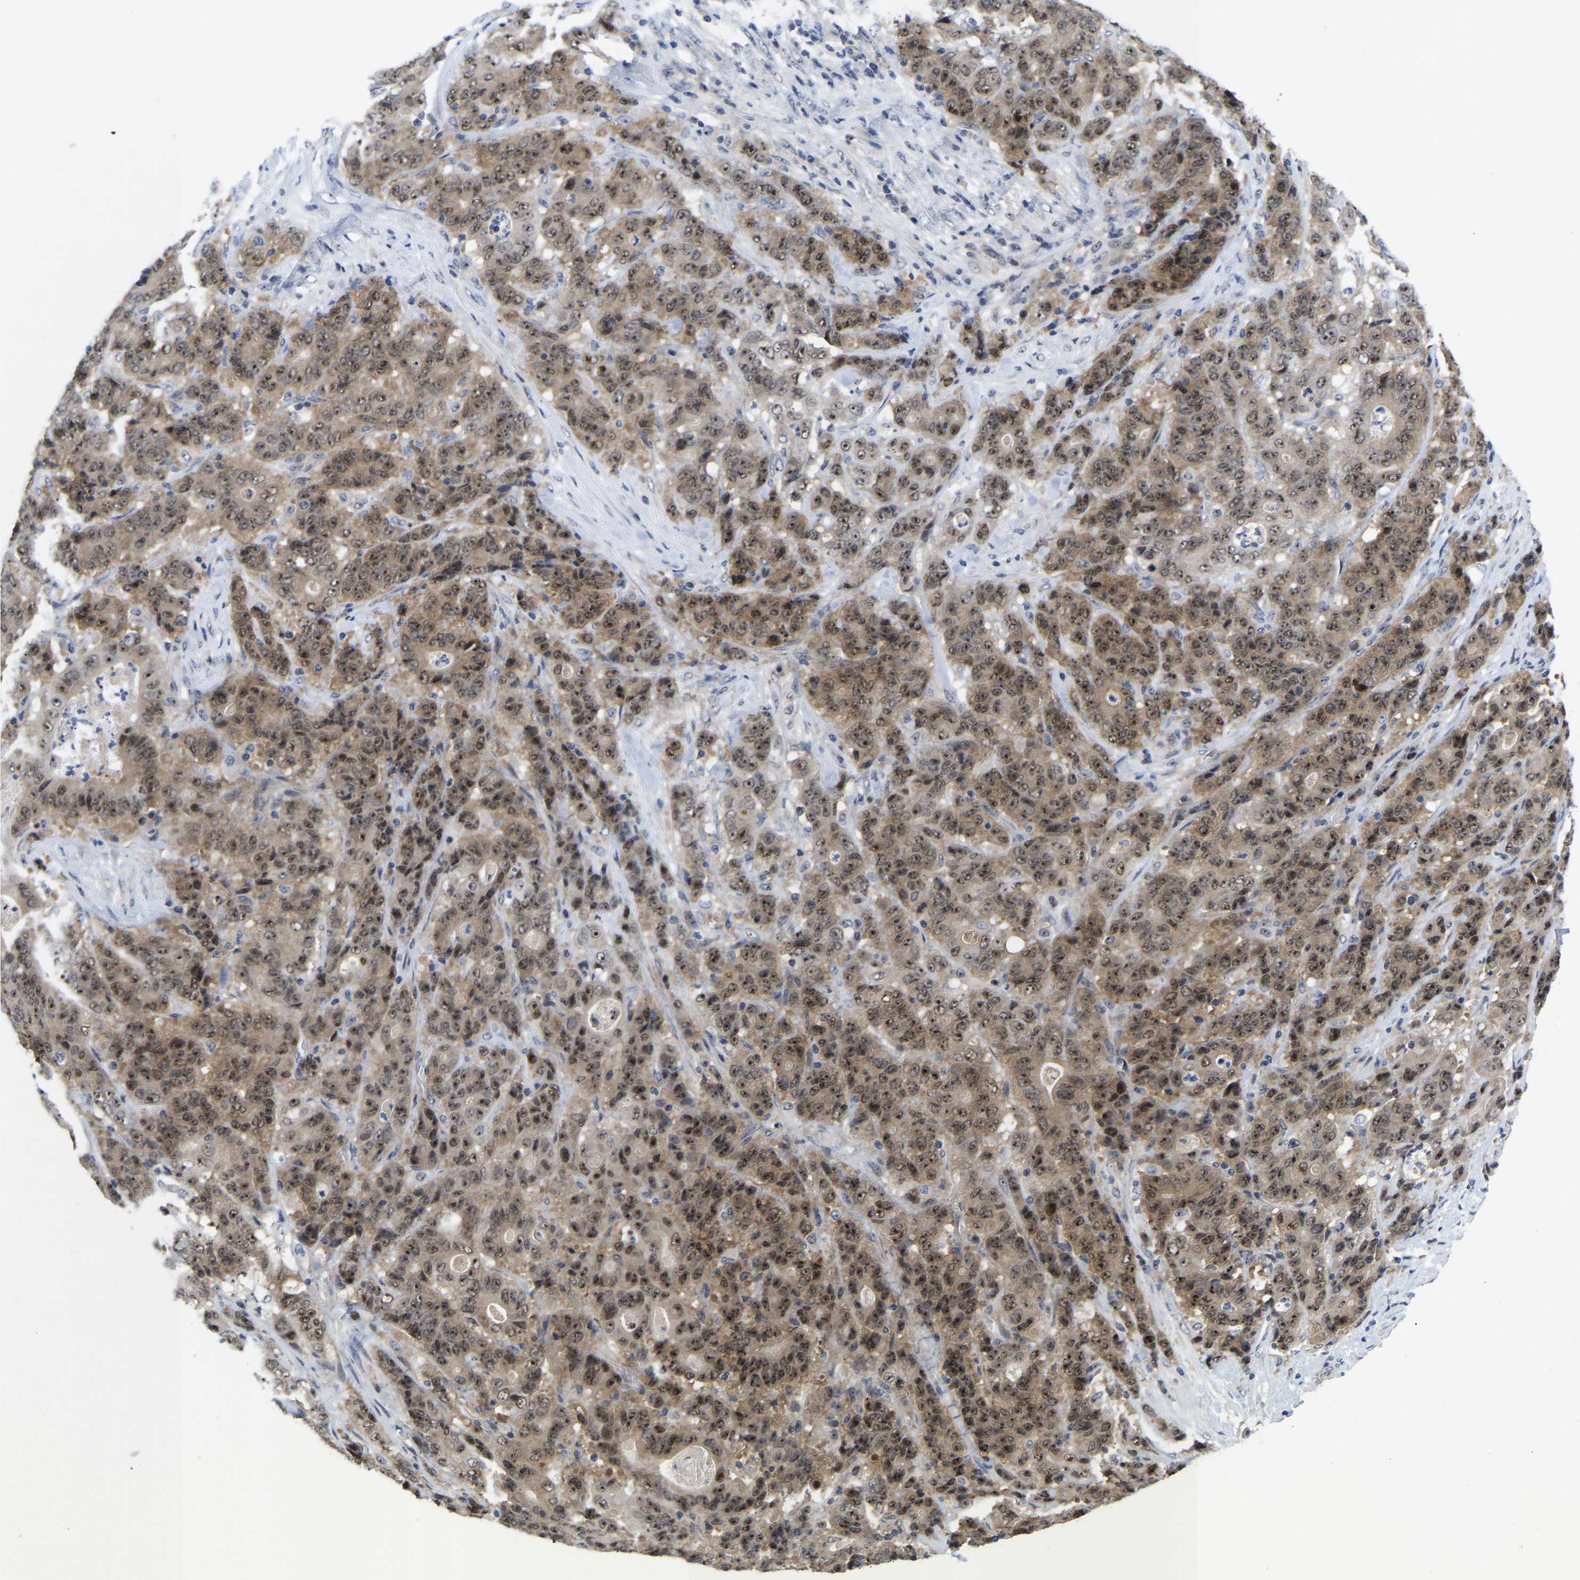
{"staining": {"intensity": "moderate", "quantity": ">75%", "location": "cytoplasmic/membranous,nuclear"}, "tissue": "stomach cancer", "cell_type": "Tumor cells", "image_type": "cancer", "snomed": [{"axis": "morphology", "description": "Adenocarcinoma, NOS"}, {"axis": "topography", "description": "Stomach"}], "caption": "Moderate cytoplasmic/membranous and nuclear staining for a protein is identified in about >75% of tumor cells of stomach cancer using IHC.", "gene": "NLE1", "patient": {"sex": "female", "age": 73}}